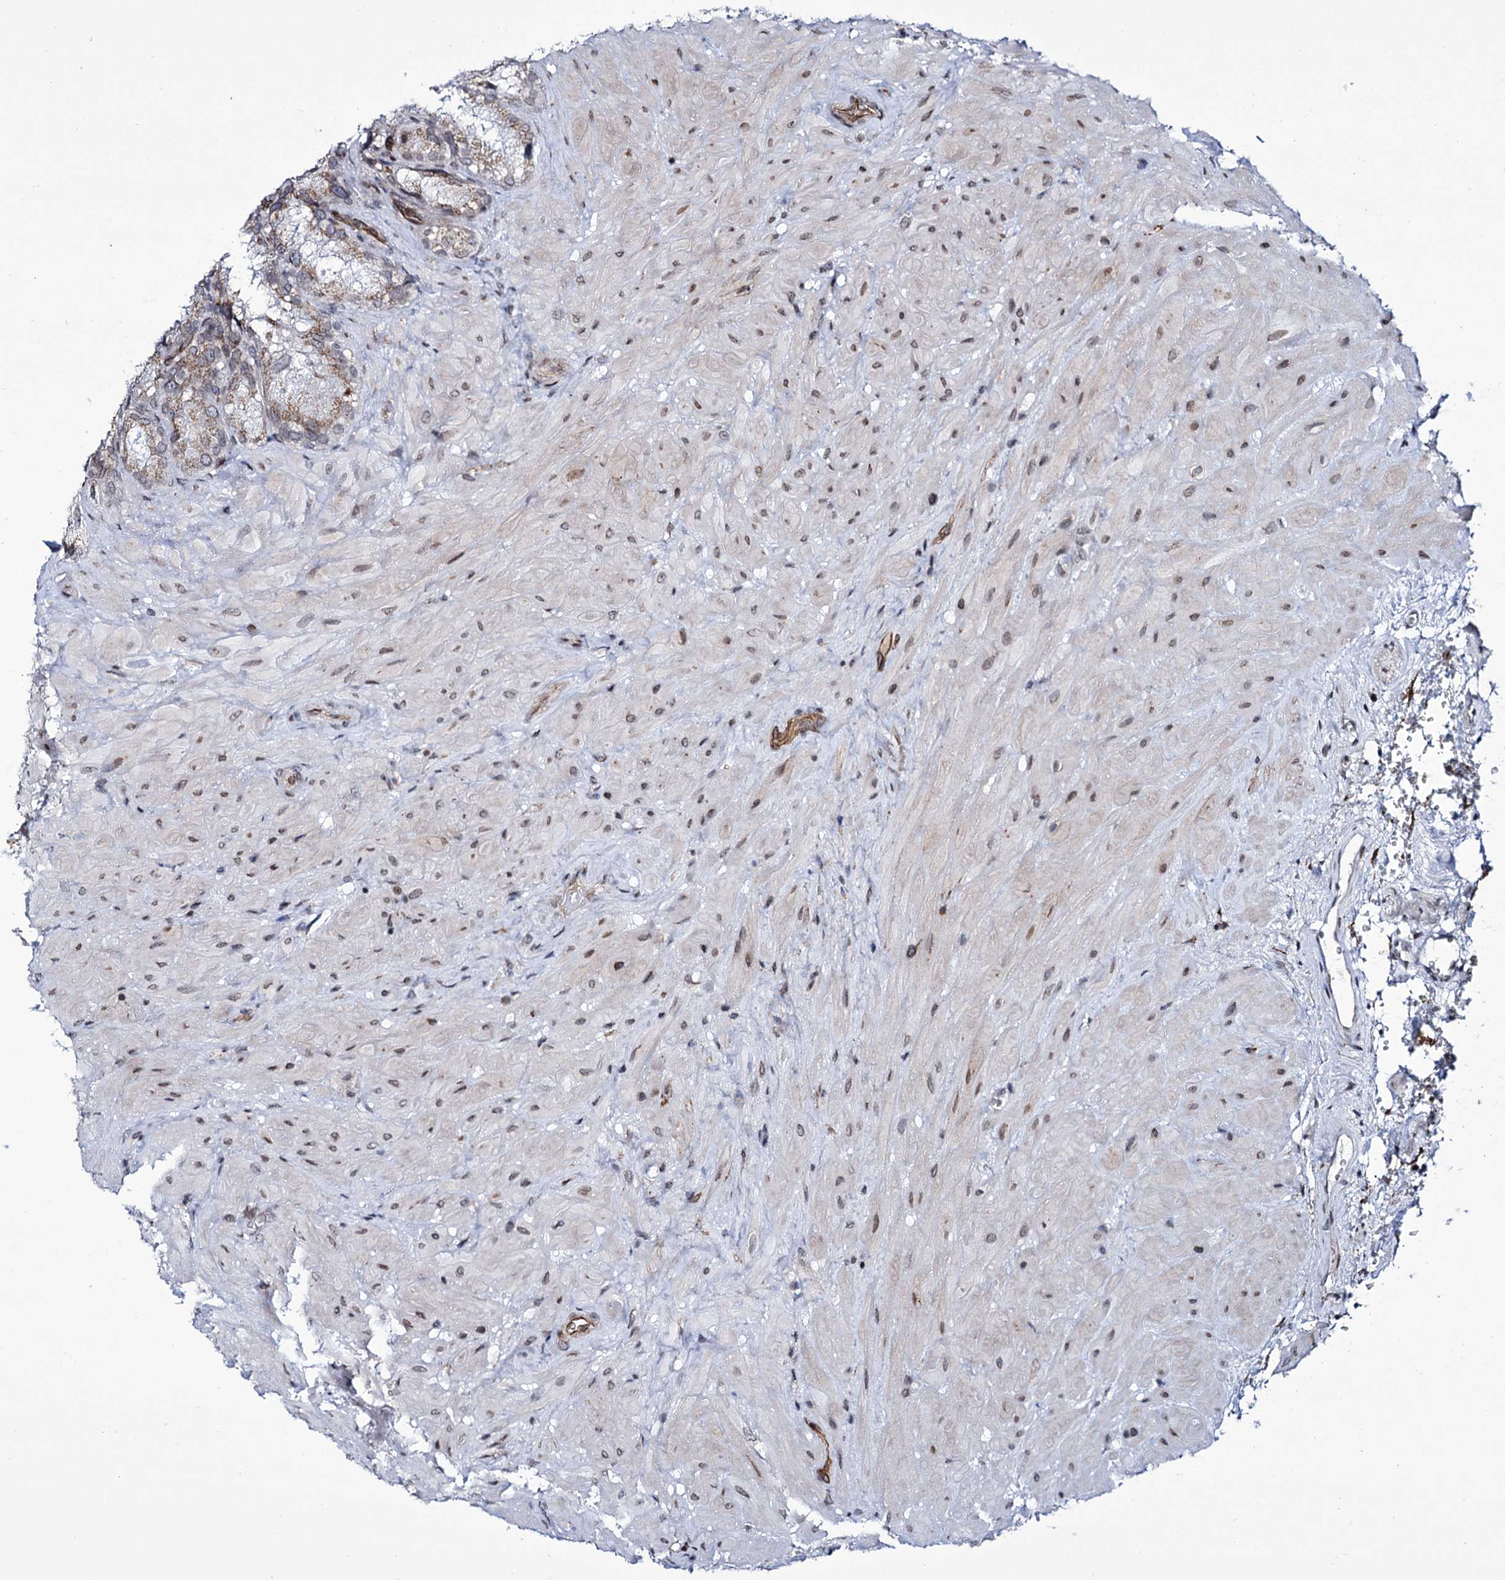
{"staining": {"intensity": "negative", "quantity": "none", "location": "none"}, "tissue": "seminal vesicle", "cell_type": "Glandular cells", "image_type": "normal", "snomed": [{"axis": "morphology", "description": "Normal tissue, NOS"}, {"axis": "topography", "description": "Seminal veicle"}], "caption": "This is an immunohistochemistry histopathology image of normal human seminal vesicle. There is no expression in glandular cells.", "gene": "ZC3H12C", "patient": {"sex": "male", "age": 62}}